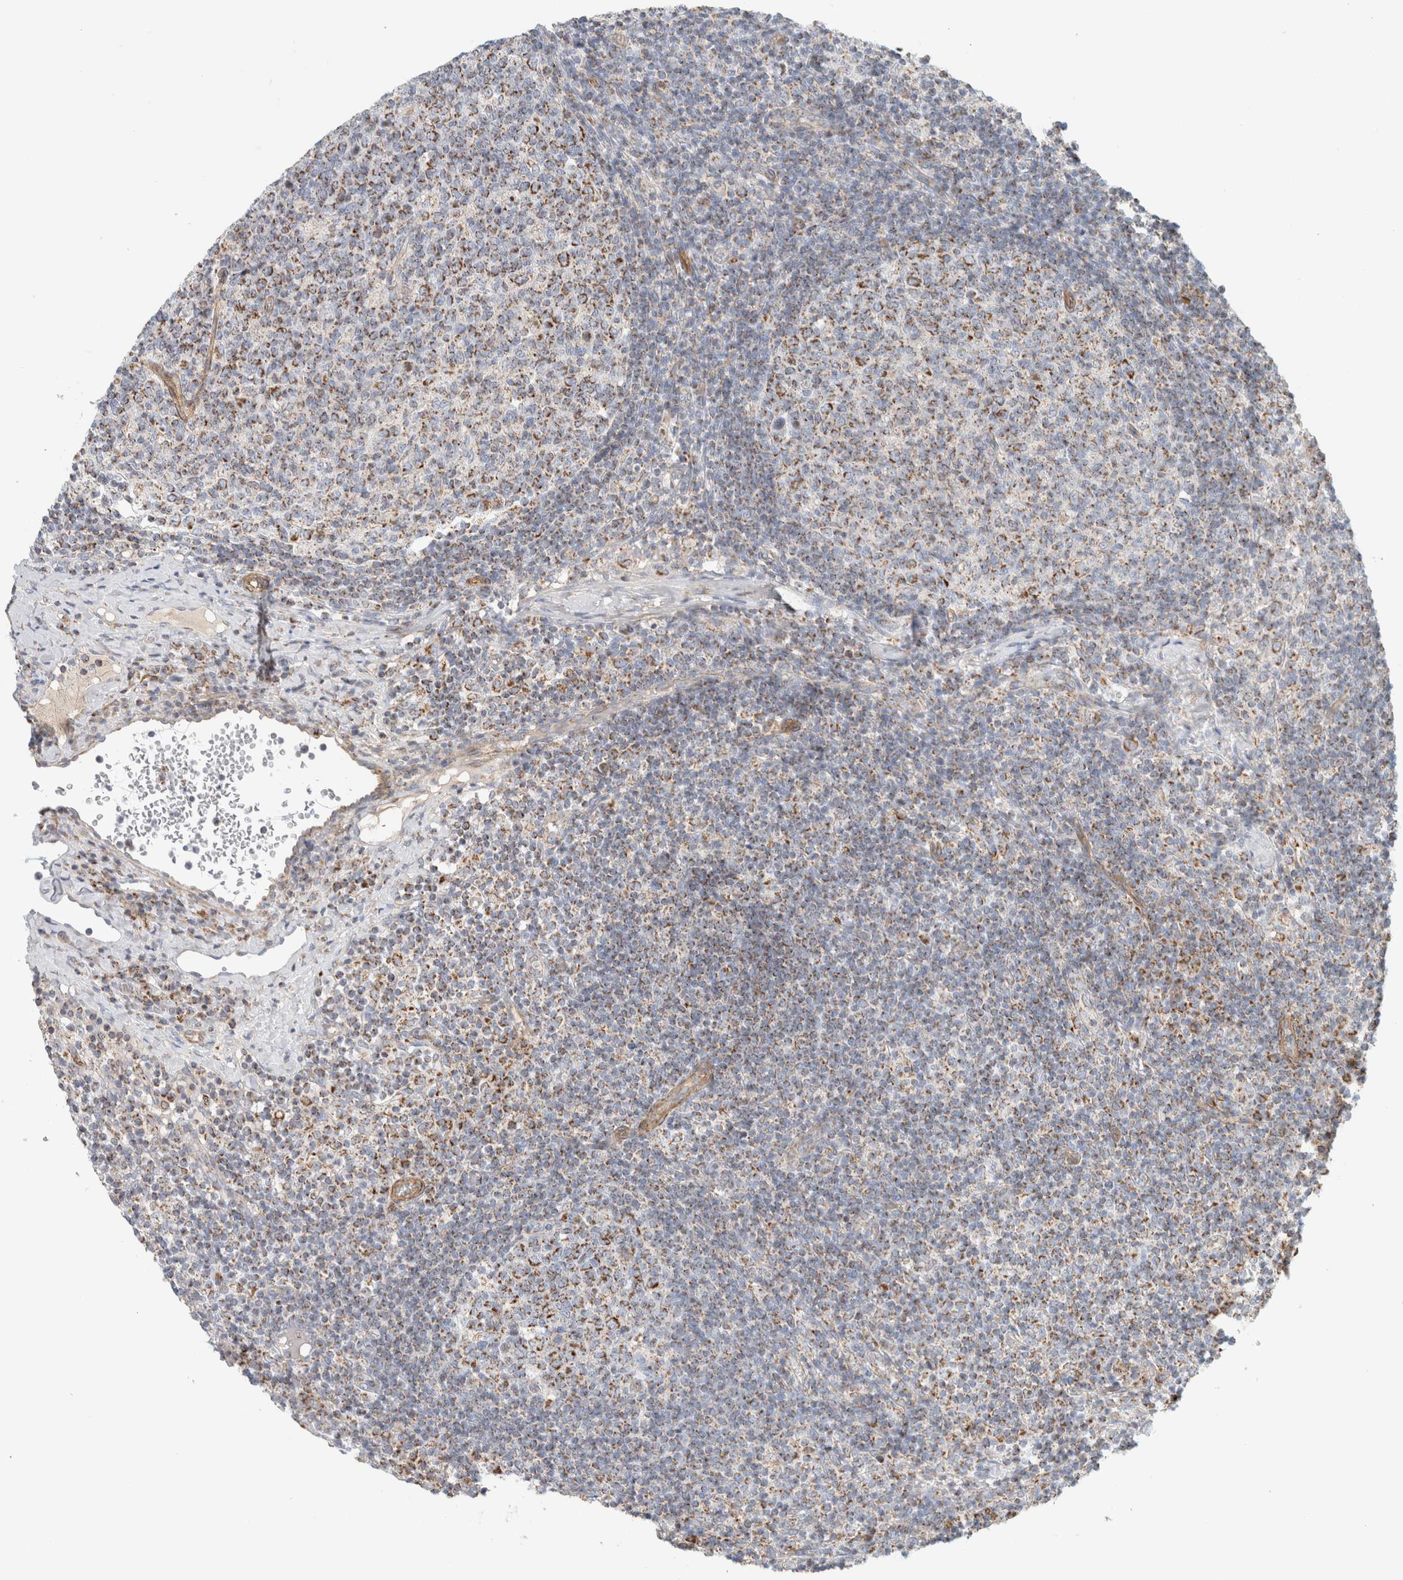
{"staining": {"intensity": "strong", "quantity": "25%-75%", "location": "cytoplasmic/membranous"}, "tissue": "lymph node", "cell_type": "Germinal center cells", "image_type": "normal", "snomed": [{"axis": "morphology", "description": "Normal tissue, NOS"}, {"axis": "morphology", "description": "Inflammation, NOS"}, {"axis": "topography", "description": "Lymph node"}], "caption": "Approximately 25%-75% of germinal center cells in unremarkable lymph node show strong cytoplasmic/membranous protein positivity as visualized by brown immunohistochemical staining.", "gene": "MRM3", "patient": {"sex": "male", "age": 55}}